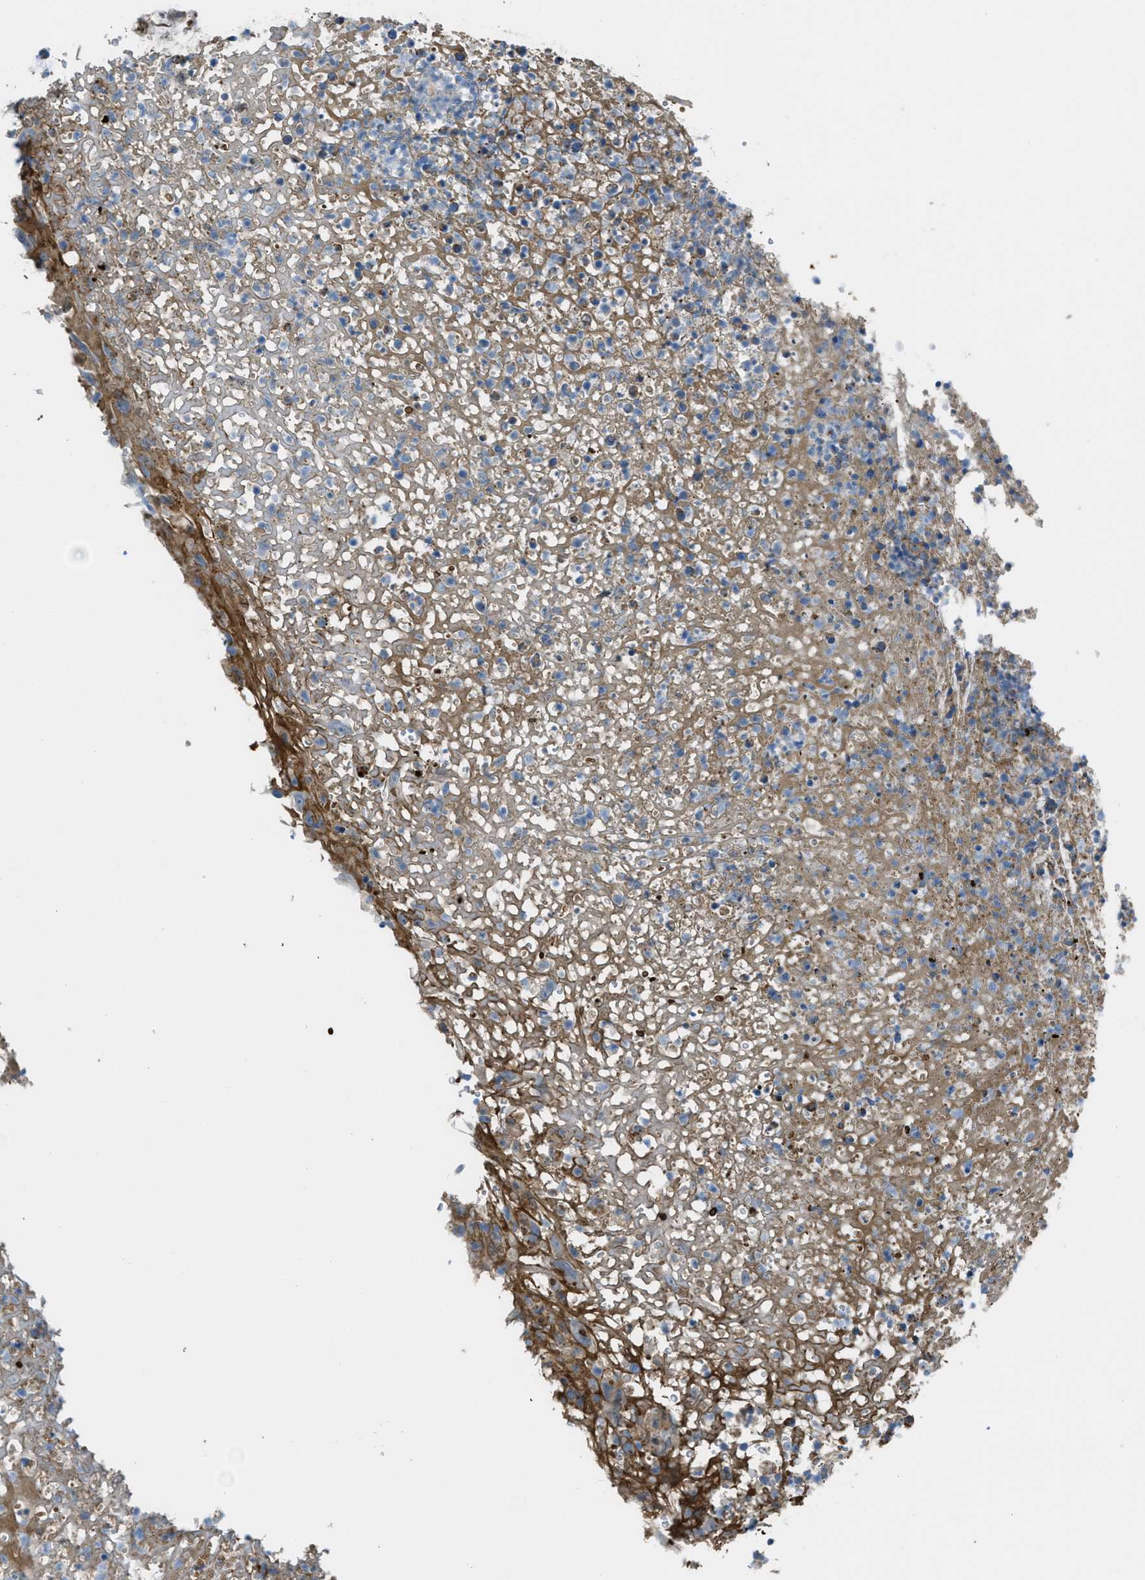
{"staining": {"intensity": "moderate", "quantity": "25%-75%", "location": "cytoplasmic/membranous"}, "tissue": "colorectal cancer", "cell_type": "Tumor cells", "image_type": "cancer", "snomed": [{"axis": "morphology", "description": "Adenocarcinoma, NOS"}, {"axis": "topography", "description": "Rectum"}], "caption": "This image reveals immunohistochemistry (IHC) staining of colorectal adenocarcinoma, with medium moderate cytoplasmic/membranous expression in approximately 25%-75% of tumor cells.", "gene": "TRIM59", "patient": {"sex": "female", "age": 89}}